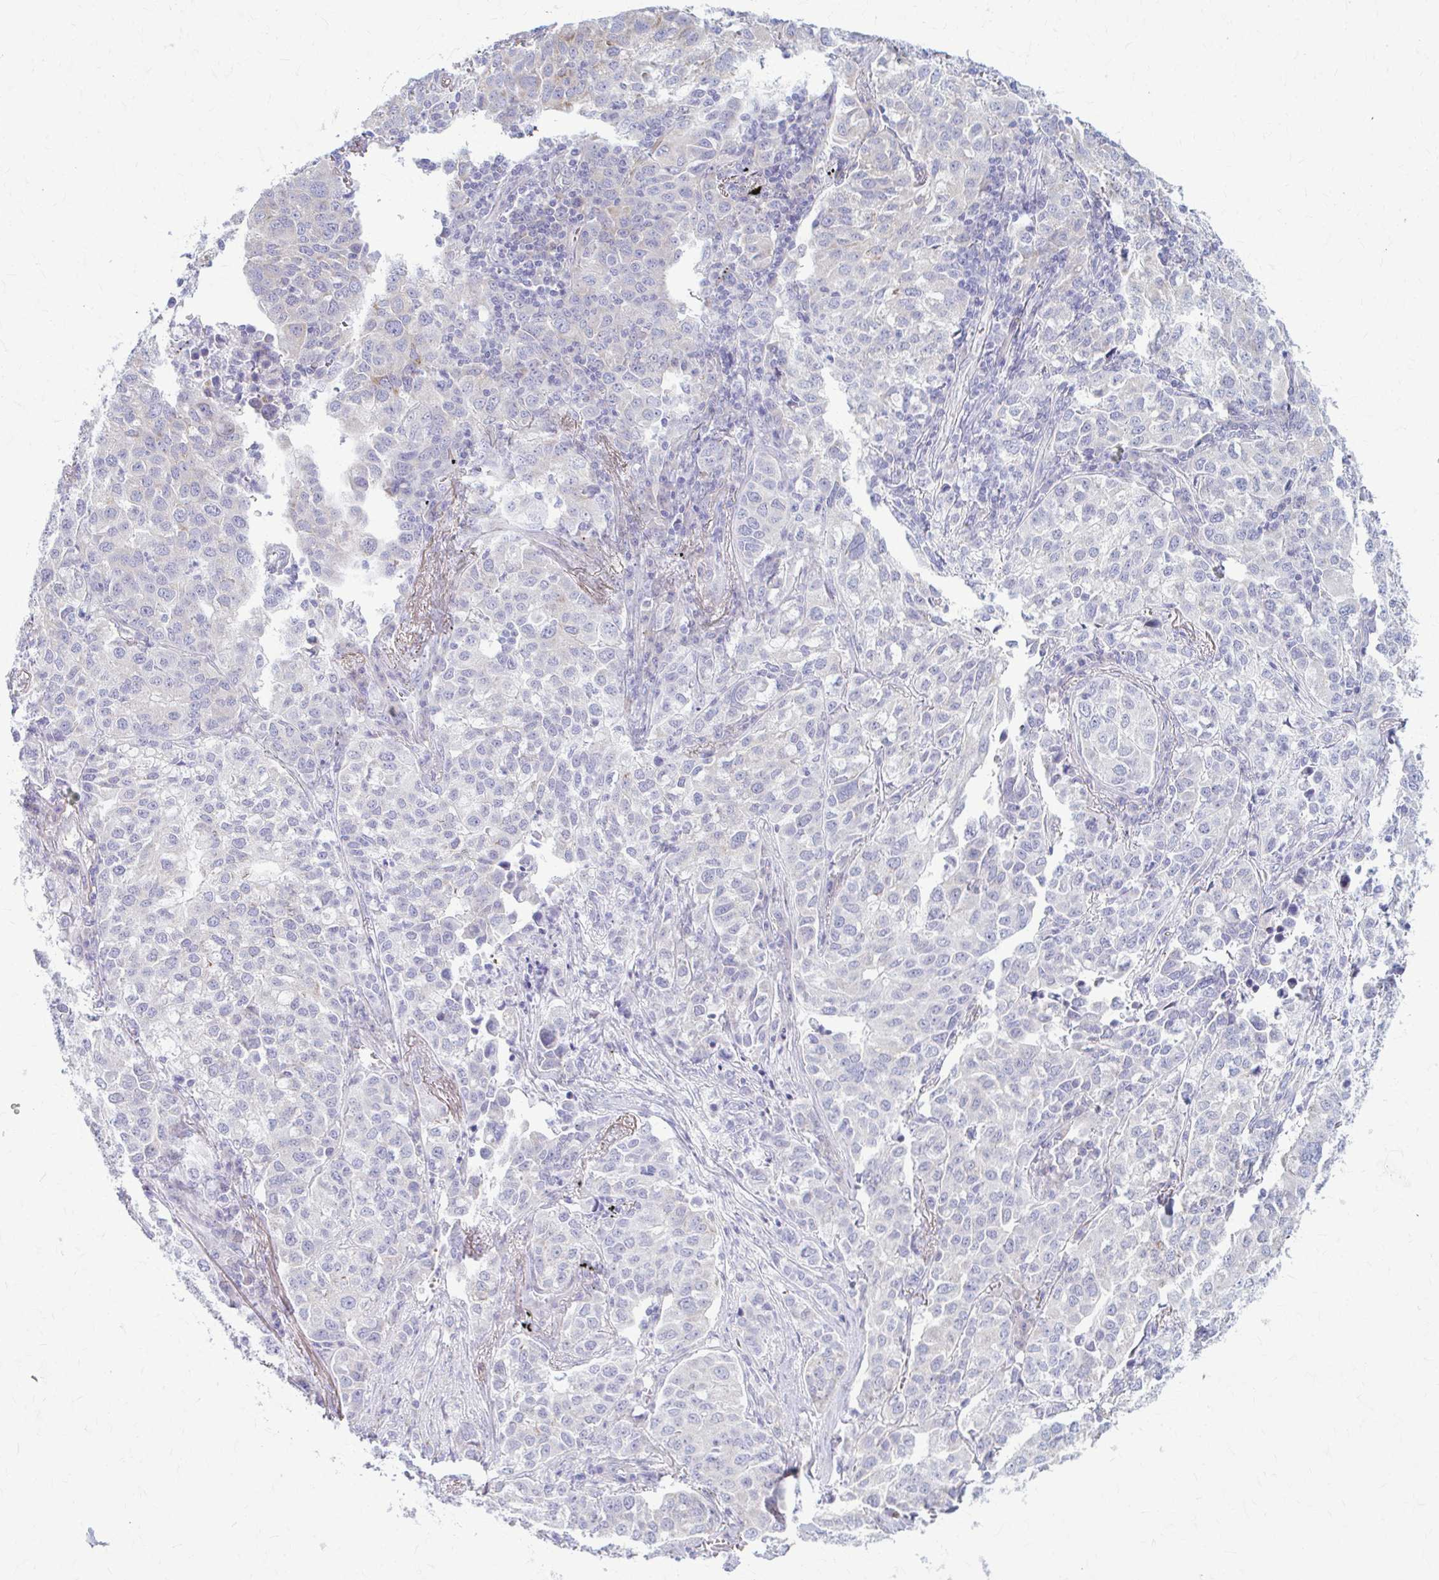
{"staining": {"intensity": "negative", "quantity": "none", "location": "none"}, "tissue": "lung cancer", "cell_type": "Tumor cells", "image_type": "cancer", "snomed": [{"axis": "morphology", "description": "Adenocarcinoma, NOS"}, {"axis": "morphology", "description": "Adenocarcinoma, metastatic, NOS"}, {"axis": "topography", "description": "Lymph node"}, {"axis": "topography", "description": "Lung"}], "caption": "Tumor cells show no significant protein expression in lung adenocarcinoma.", "gene": "PRKRA", "patient": {"sex": "female", "age": 65}}